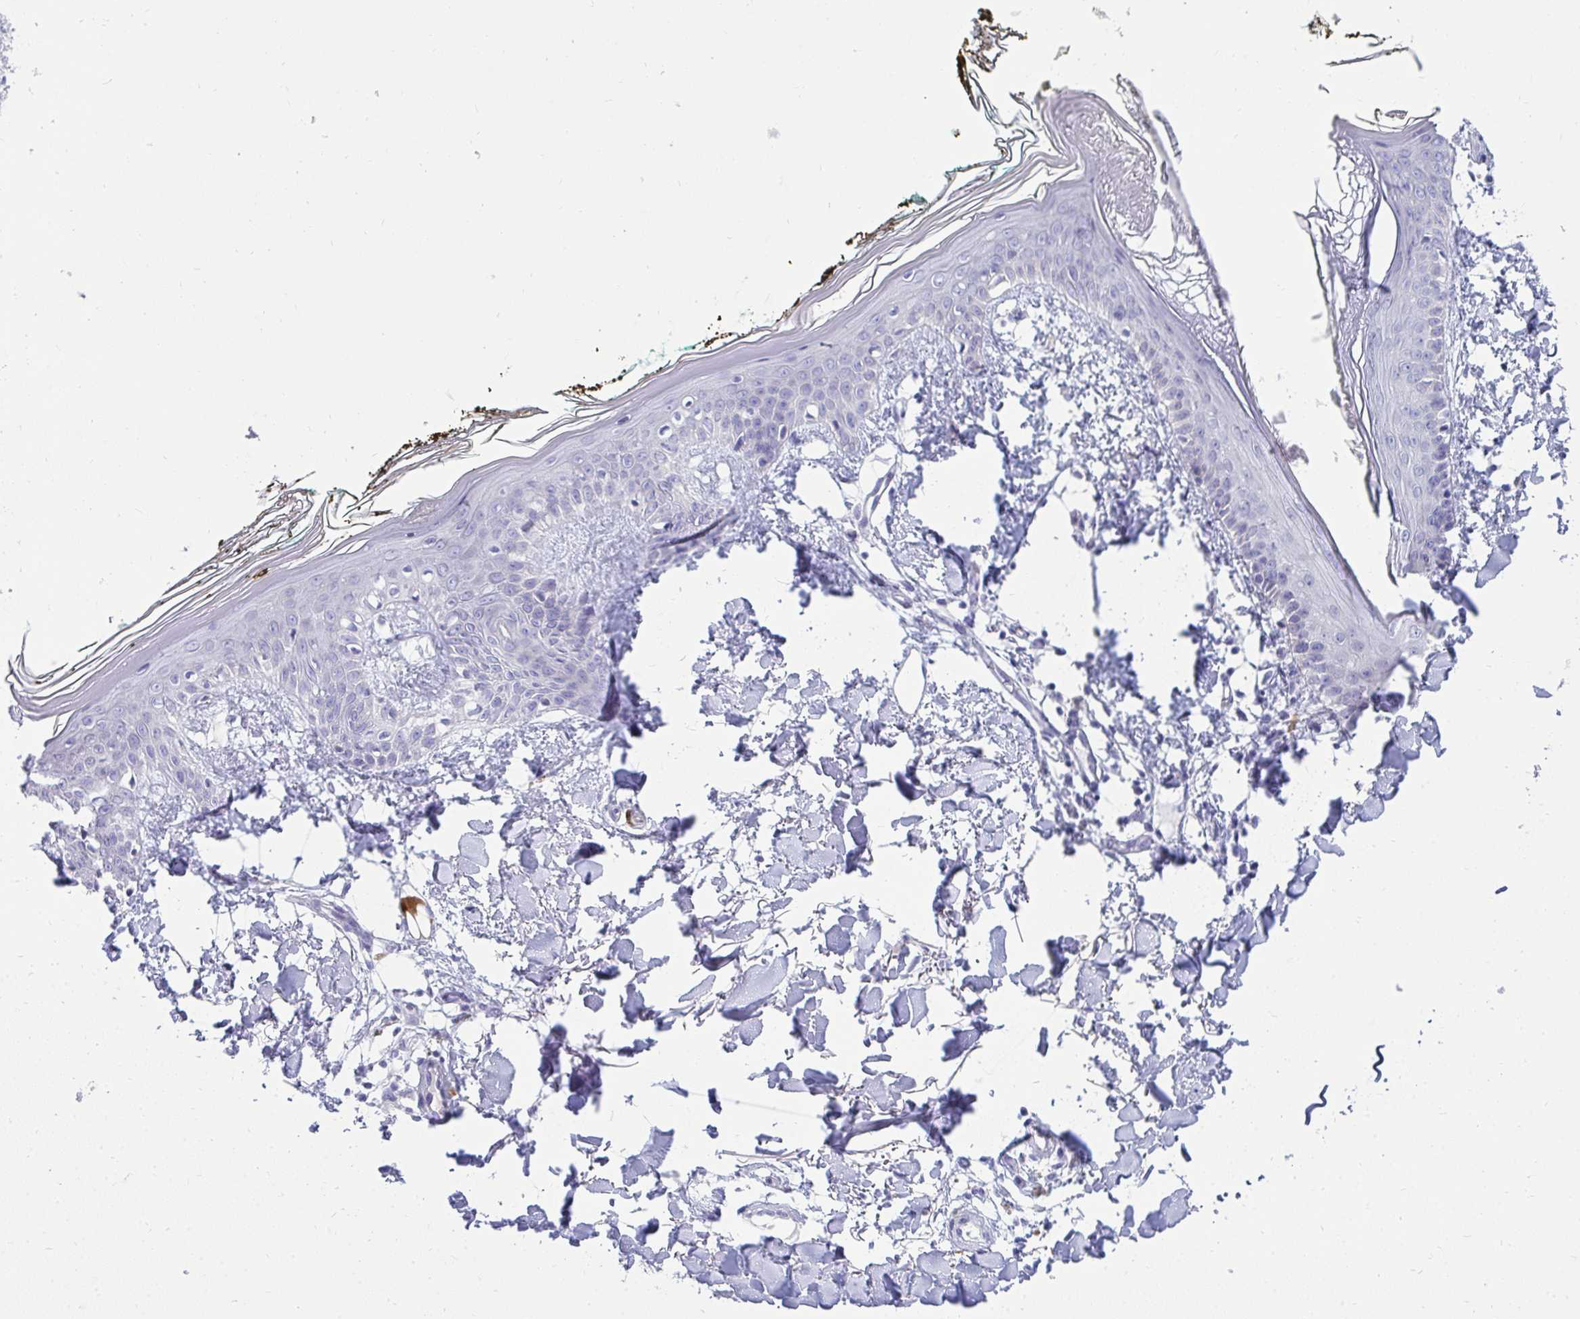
{"staining": {"intensity": "negative", "quantity": "none", "location": "none"}, "tissue": "skin", "cell_type": "Fibroblasts", "image_type": "normal", "snomed": [{"axis": "morphology", "description": "Normal tissue, NOS"}, {"axis": "topography", "description": "Skin"}], "caption": "This micrograph is of normal skin stained with immunohistochemistry to label a protein in brown with the nuclei are counter-stained blue. There is no positivity in fibroblasts.", "gene": "TSBP1", "patient": {"sex": "female", "age": 34}}